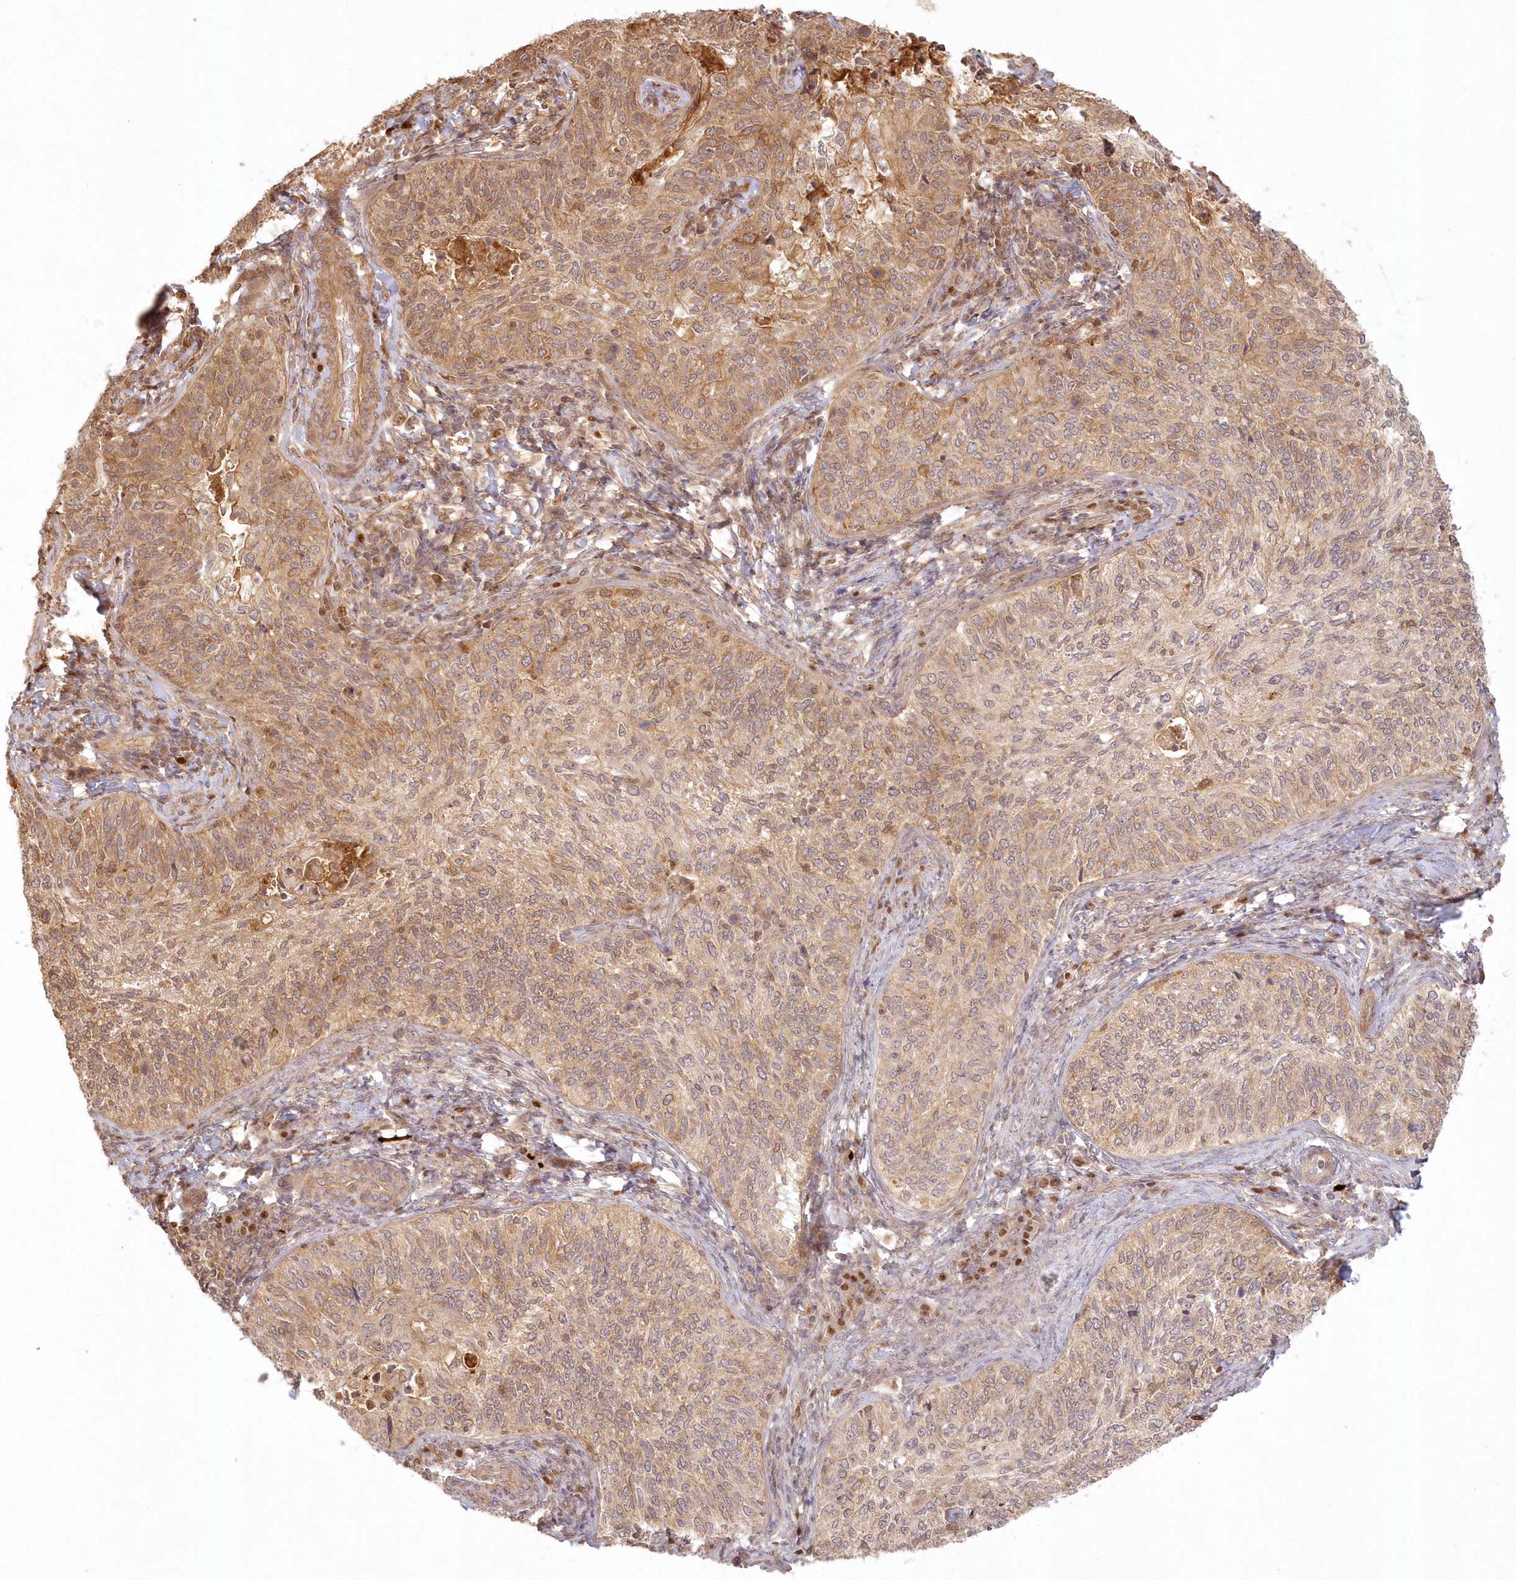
{"staining": {"intensity": "moderate", "quantity": ">75%", "location": "cytoplasmic/membranous"}, "tissue": "cervical cancer", "cell_type": "Tumor cells", "image_type": "cancer", "snomed": [{"axis": "morphology", "description": "Squamous cell carcinoma, NOS"}, {"axis": "topography", "description": "Cervix"}], "caption": "IHC (DAB (3,3'-diaminobenzidine)) staining of human squamous cell carcinoma (cervical) reveals moderate cytoplasmic/membranous protein expression in about >75% of tumor cells.", "gene": "KIAA0232", "patient": {"sex": "female", "age": 30}}